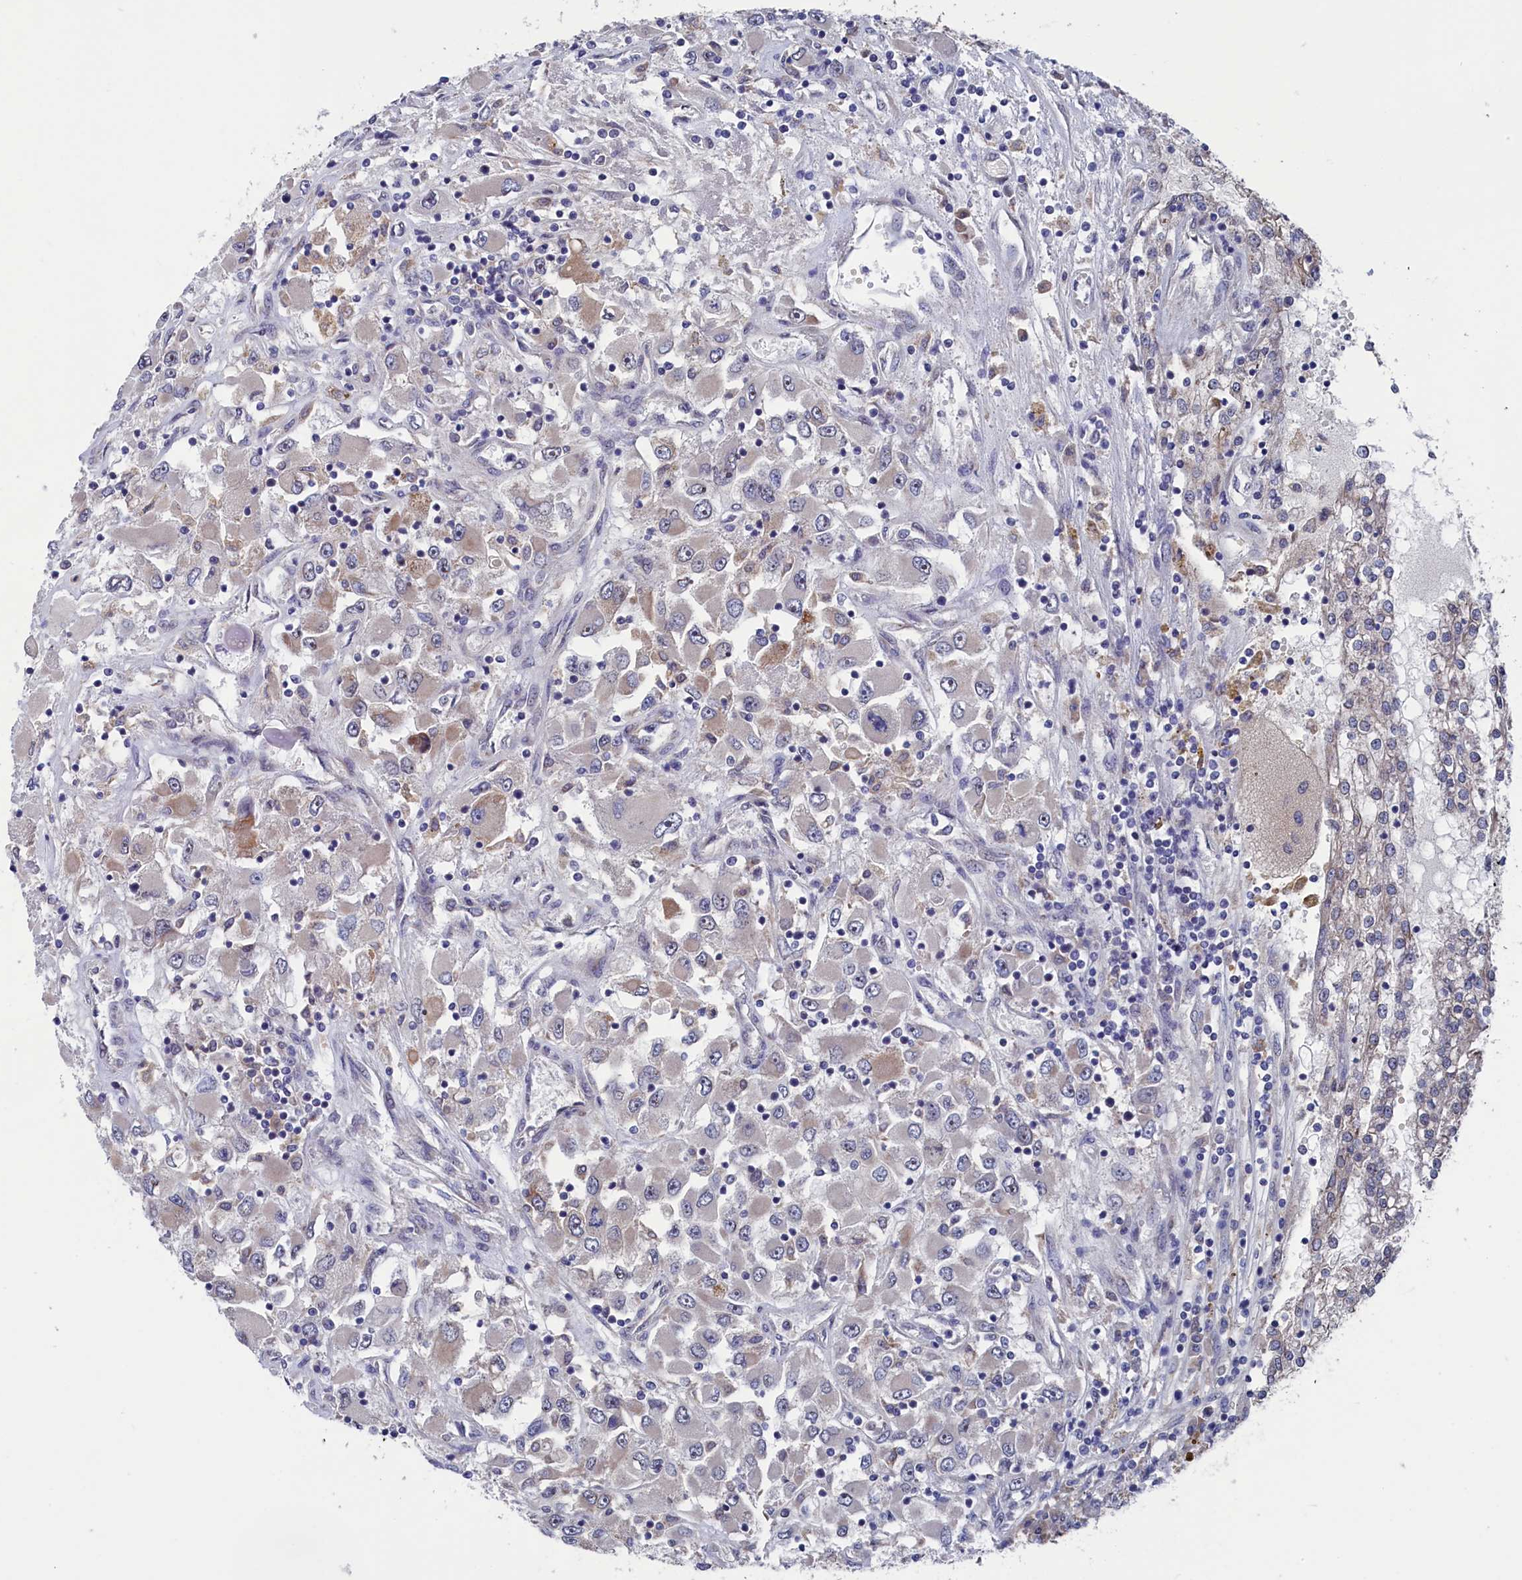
{"staining": {"intensity": "weak", "quantity": "25%-75%", "location": "cytoplasmic/membranous"}, "tissue": "renal cancer", "cell_type": "Tumor cells", "image_type": "cancer", "snomed": [{"axis": "morphology", "description": "Adenocarcinoma, NOS"}, {"axis": "topography", "description": "Kidney"}], "caption": "The micrograph demonstrates immunohistochemical staining of renal cancer. There is weak cytoplasmic/membranous expression is identified in about 25%-75% of tumor cells. (DAB IHC with brightfield microscopy, high magnification).", "gene": "SPATA13", "patient": {"sex": "female", "age": 52}}